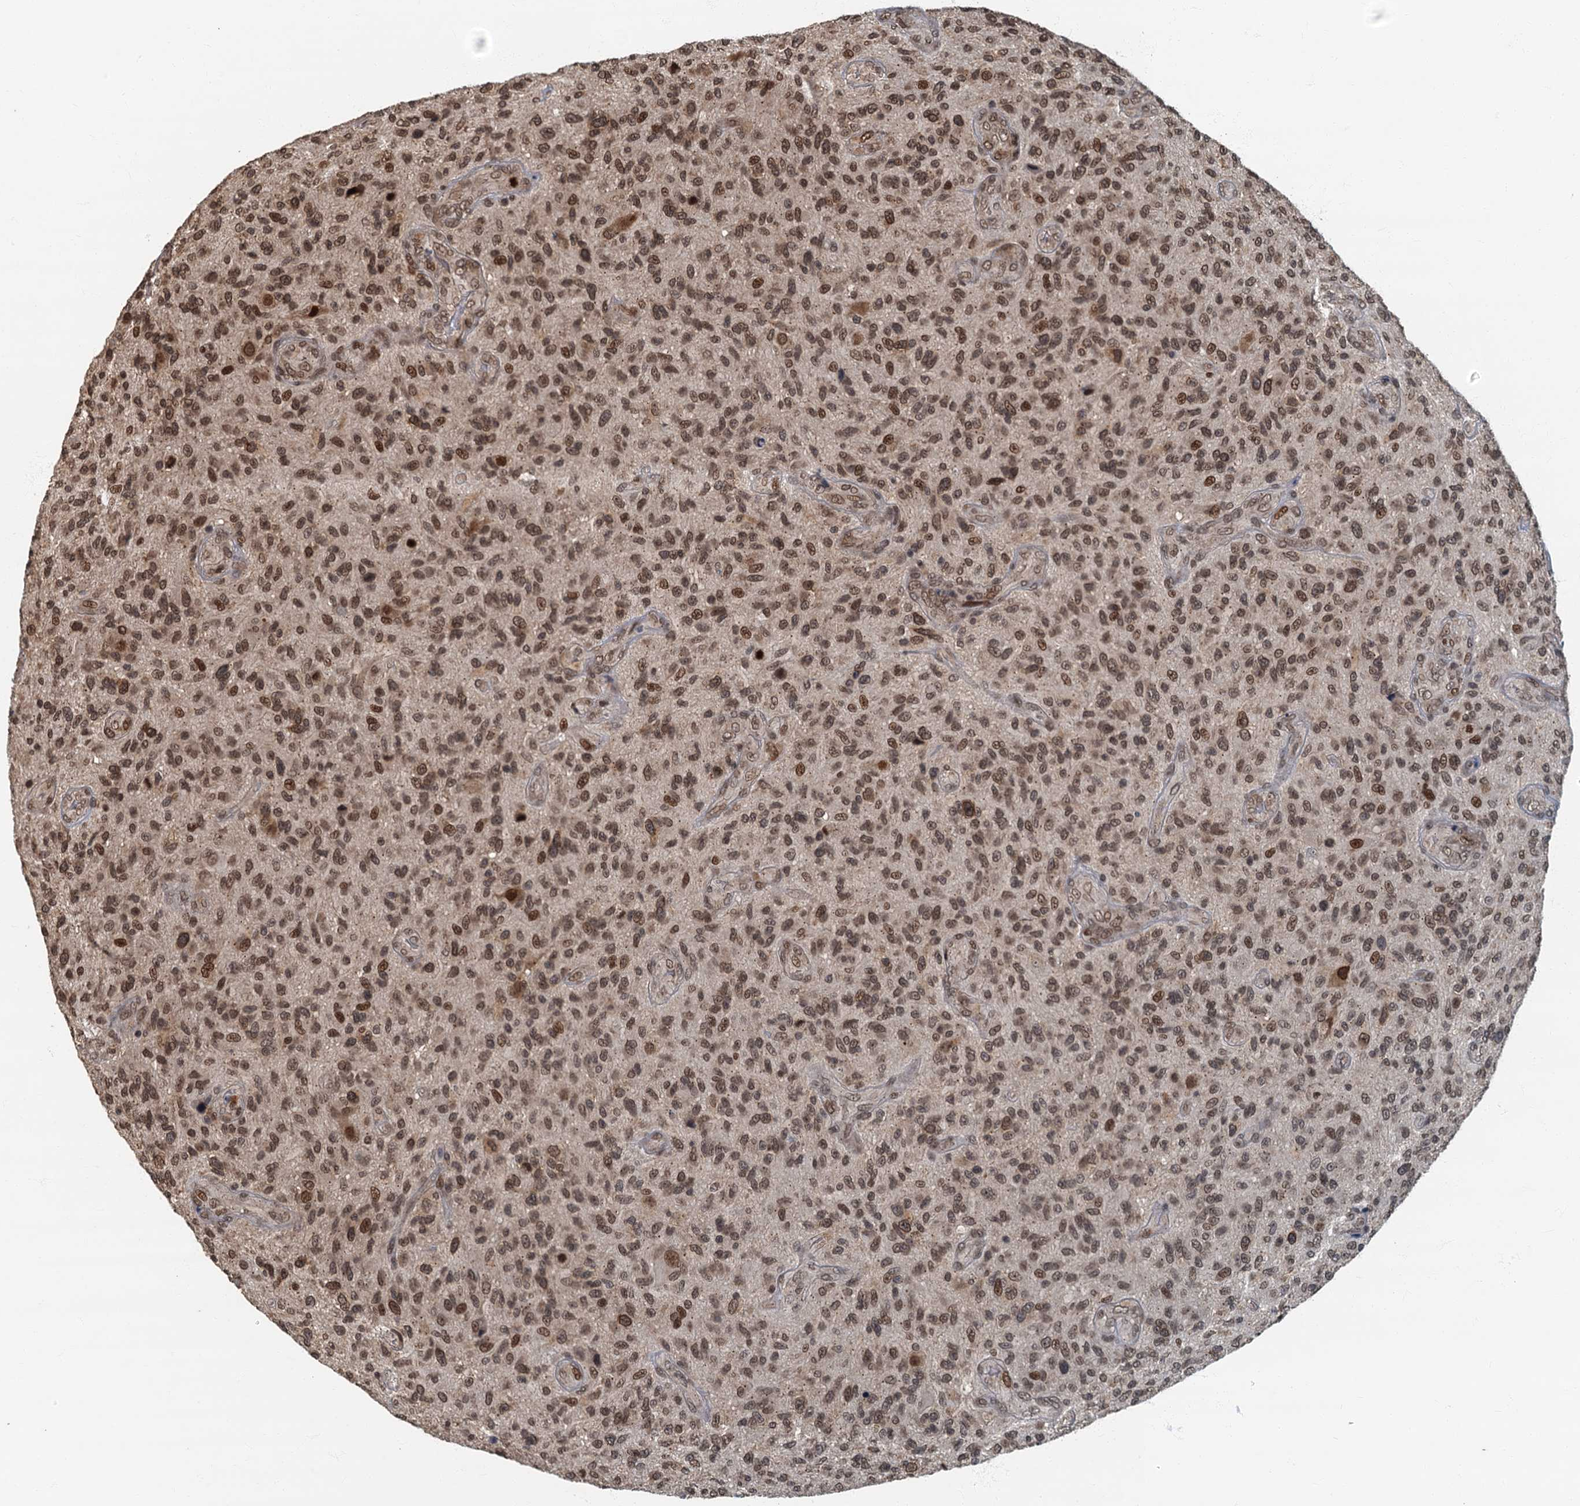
{"staining": {"intensity": "strong", "quantity": ">75%", "location": "nuclear"}, "tissue": "glioma", "cell_type": "Tumor cells", "image_type": "cancer", "snomed": [{"axis": "morphology", "description": "Glioma, malignant, High grade"}, {"axis": "topography", "description": "Brain"}], "caption": "This micrograph displays IHC staining of glioma, with high strong nuclear staining in about >75% of tumor cells.", "gene": "CKAP2L", "patient": {"sex": "male", "age": 47}}